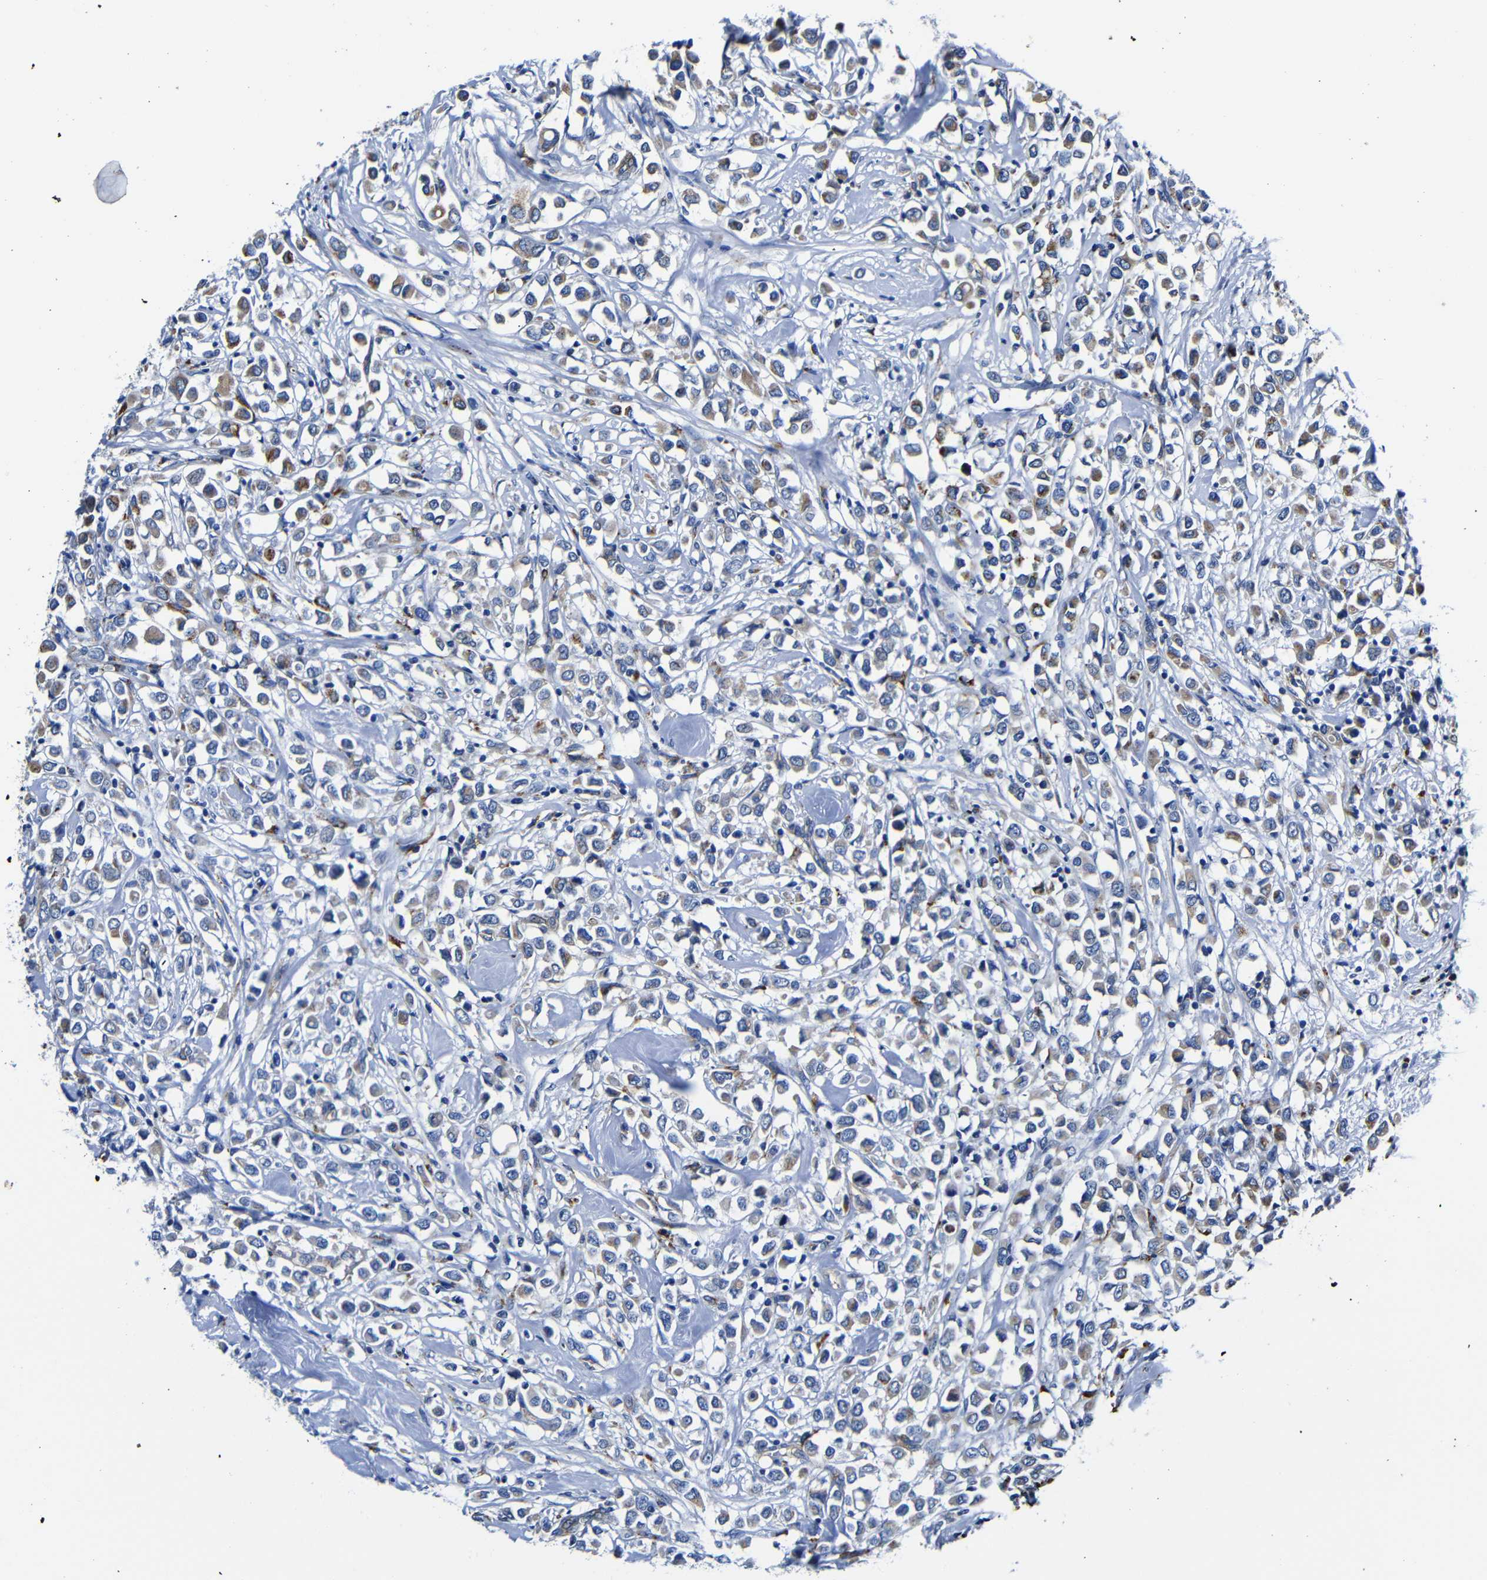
{"staining": {"intensity": "moderate", "quantity": ">75%", "location": "cytoplasmic/membranous"}, "tissue": "breast cancer", "cell_type": "Tumor cells", "image_type": "cancer", "snomed": [{"axis": "morphology", "description": "Duct carcinoma"}, {"axis": "topography", "description": "Breast"}], "caption": "Tumor cells reveal medium levels of moderate cytoplasmic/membranous expression in approximately >75% of cells in breast cancer (invasive ductal carcinoma). The protein of interest is stained brown, and the nuclei are stained in blue (DAB IHC with brightfield microscopy, high magnification).", "gene": "GIMAP2", "patient": {"sex": "female", "age": 61}}